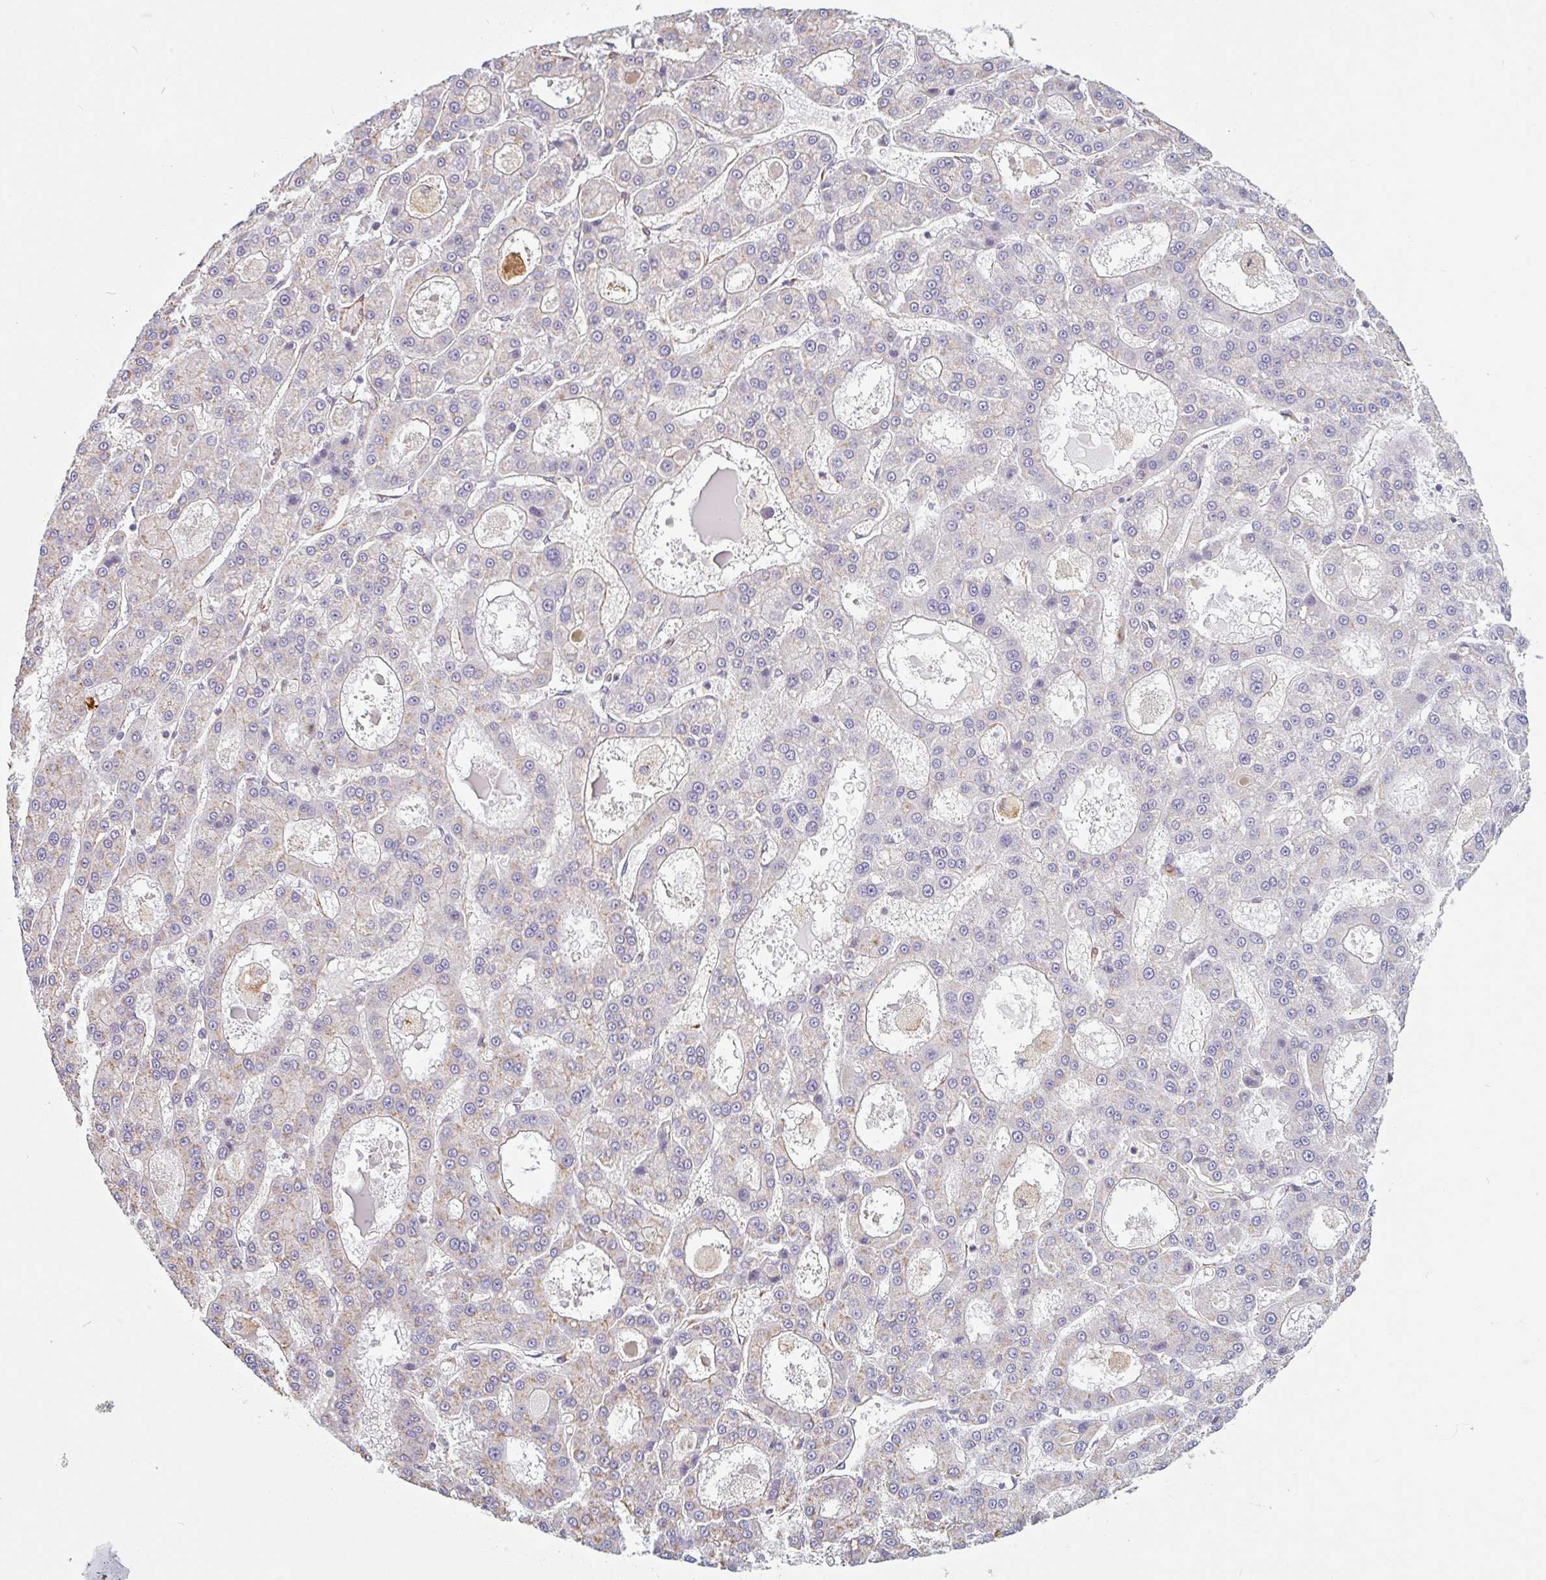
{"staining": {"intensity": "negative", "quantity": "none", "location": "none"}, "tissue": "liver cancer", "cell_type": "Tumor cells", "image_type": "cancer", "snomed": [{"axis": "morphology", "description": "Carcinoma, Hepatocellular, NOS"}, {"axis": "topography", "description": "Liver"}], "caption": "Human liver cancer (hepatocellular carcinoma) stained for a protein using immunohistochemistry demonstrates no staining in tumor cells.", "gene": "PPFIA1", "patient": {"sex": "male", "age": 70}}